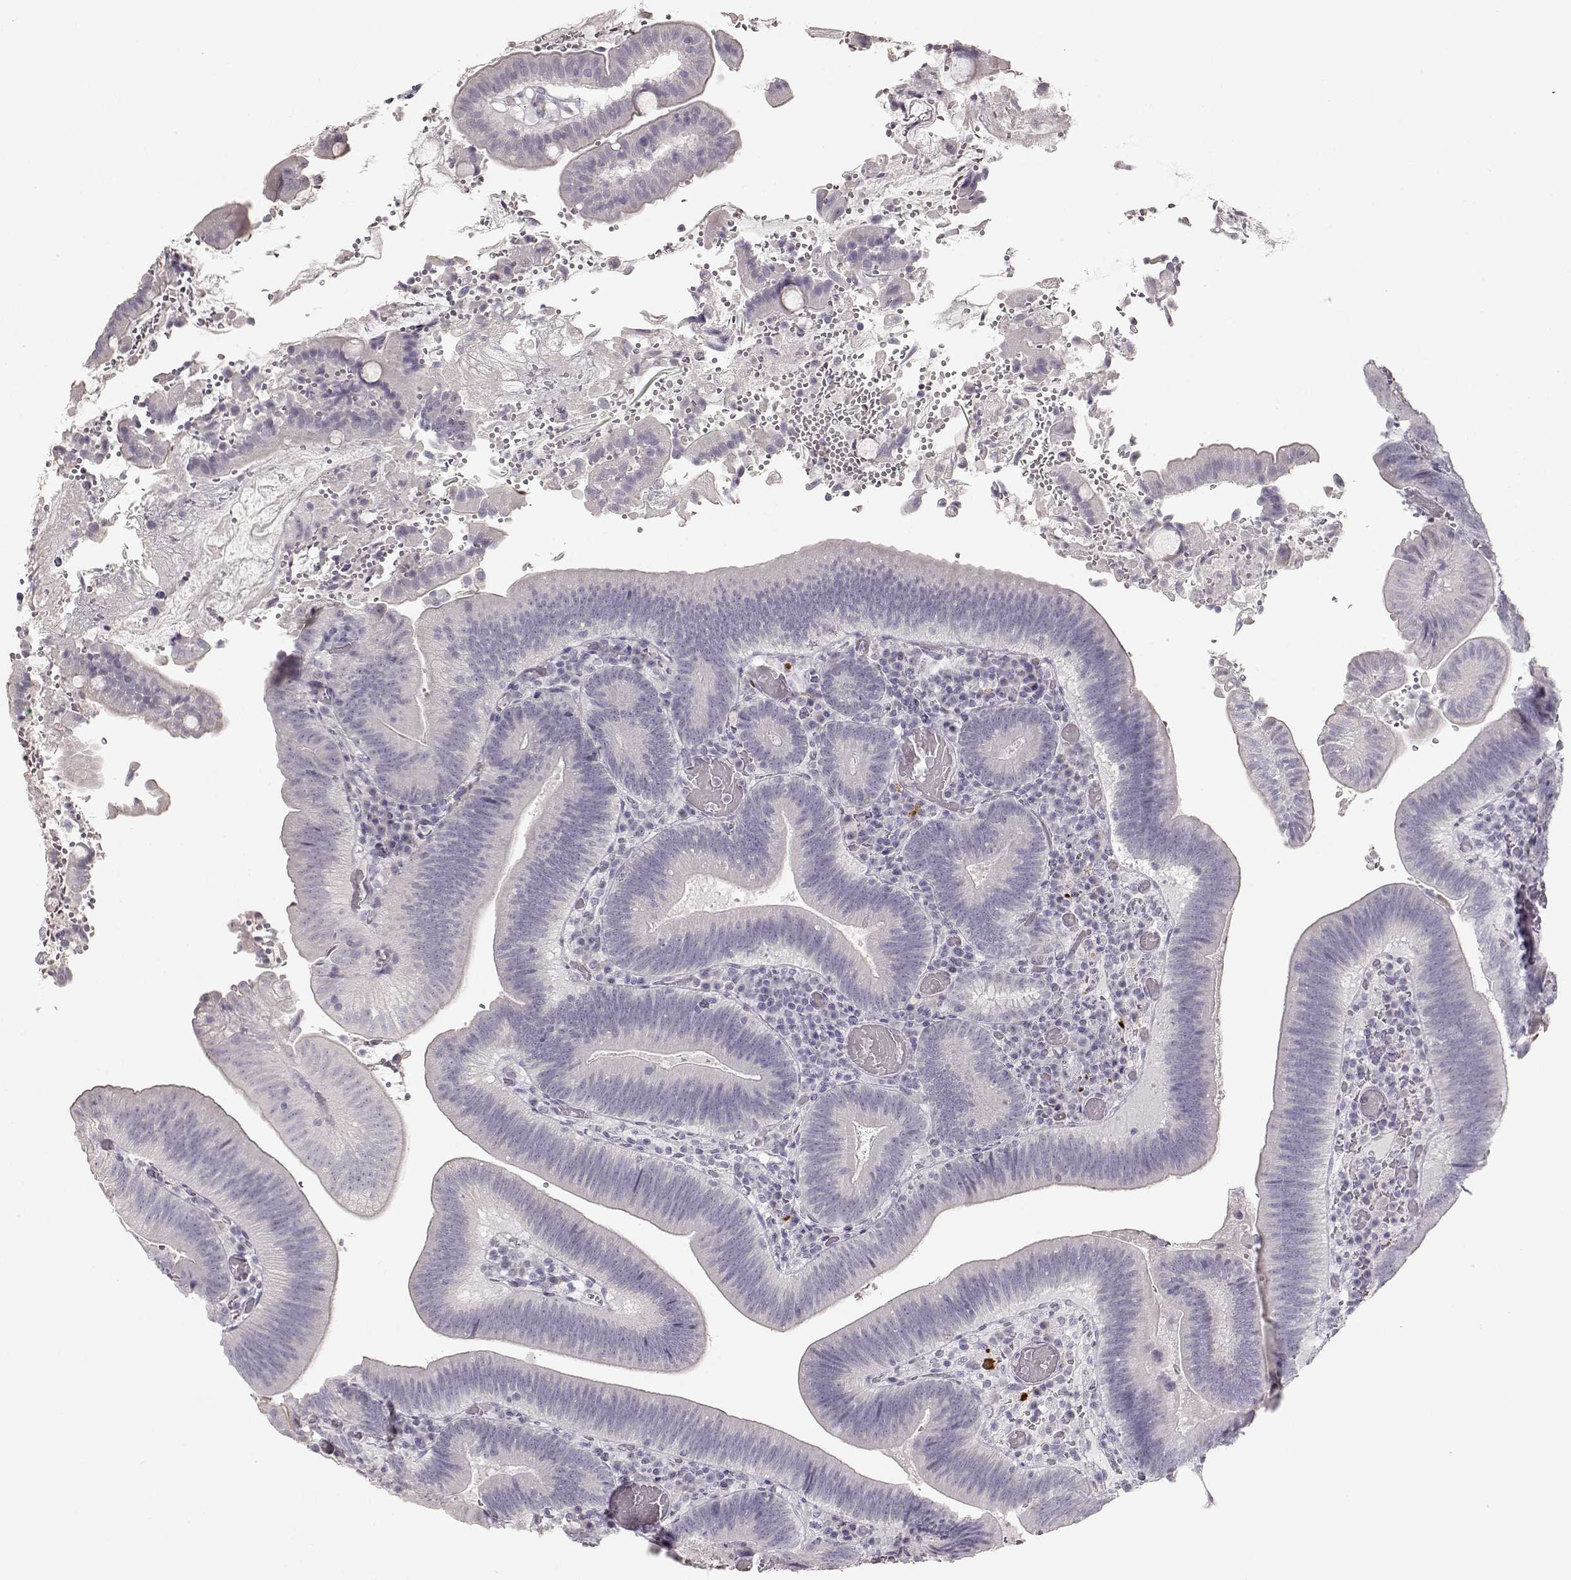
{"staining": {"intensity": "negative", "quantity": "none", "location": "none"}, "tissue": "duodenum", "cell_type": "Glandular cells", "image_type": "normal", "snomed": [{"axis": "morphology", "description": "Normal tissue, NOS"}, {"axis": "topography", "description": "Duodenum"}], "caption": "A photomicrograph of duodenum stained for a protein displays no brown staining in glandular cells. (DAB immunohistochemistry (IHC) with hematoxylin counter stain).", "gene": "S100B", "patient": {"sex": "female", "age": 62}}